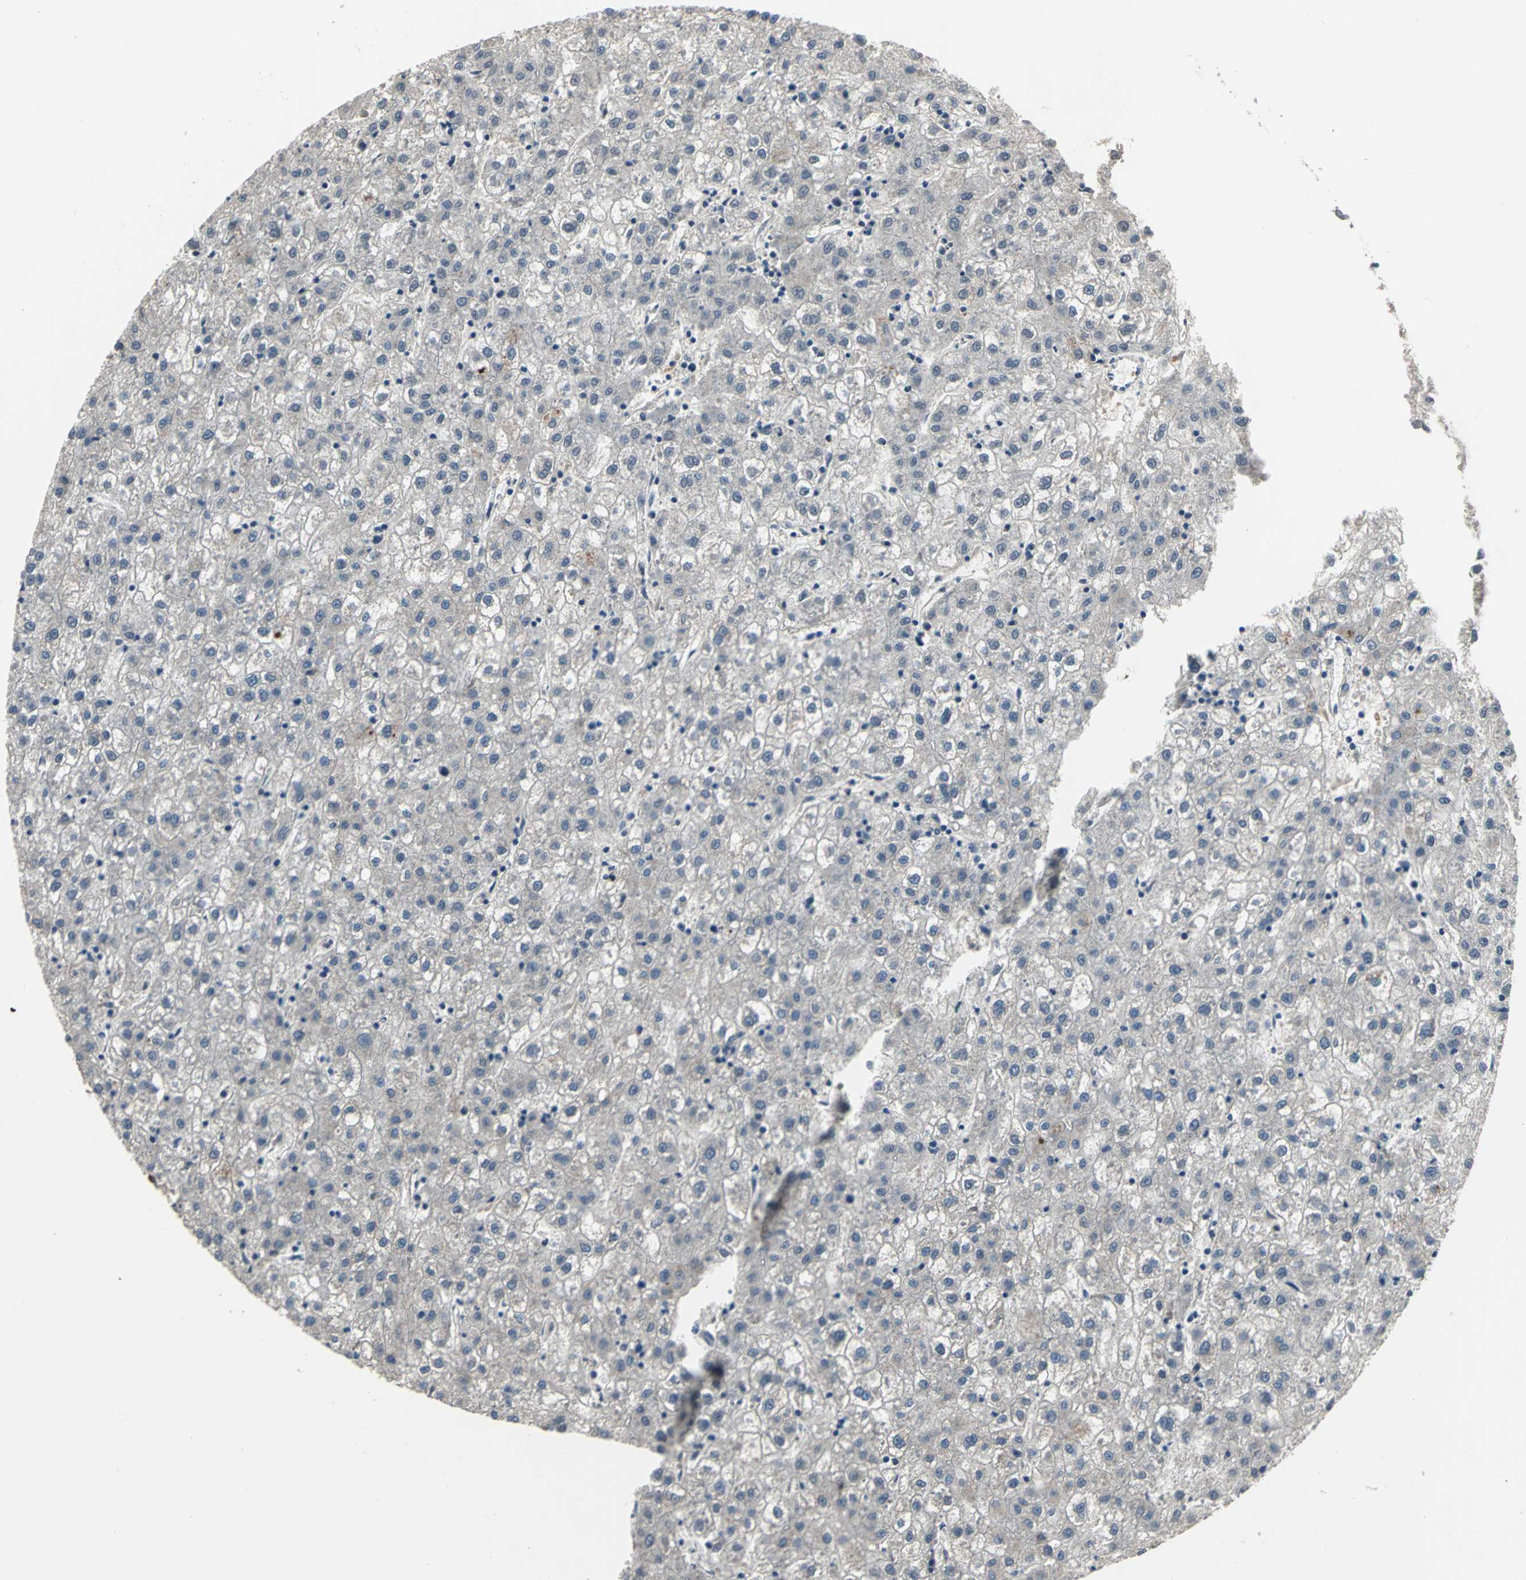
{"staining": {"intensity": "negative", "quantity": "none", "location": "none"}, "tissue": "liver cancer", "cell_type": "Tumor cells", "image_type": "cancer", "snomed": [{"axis": "morphology", "description": "Carcinoma, Hepatocellular, NOS"}, {"axis": "topography", "description": "Liver"}], "caption": "The IHC histopathology image has no significant staining in tumor cells of liver cancer tissue. The staining was performed using DAB to visualize the protein expression in brown, while the nuclei were stained in blue with hematoxylin (Magnification: 20x).", "gene": "ELF2", "patient": {"sex": "male", "age": 72}}